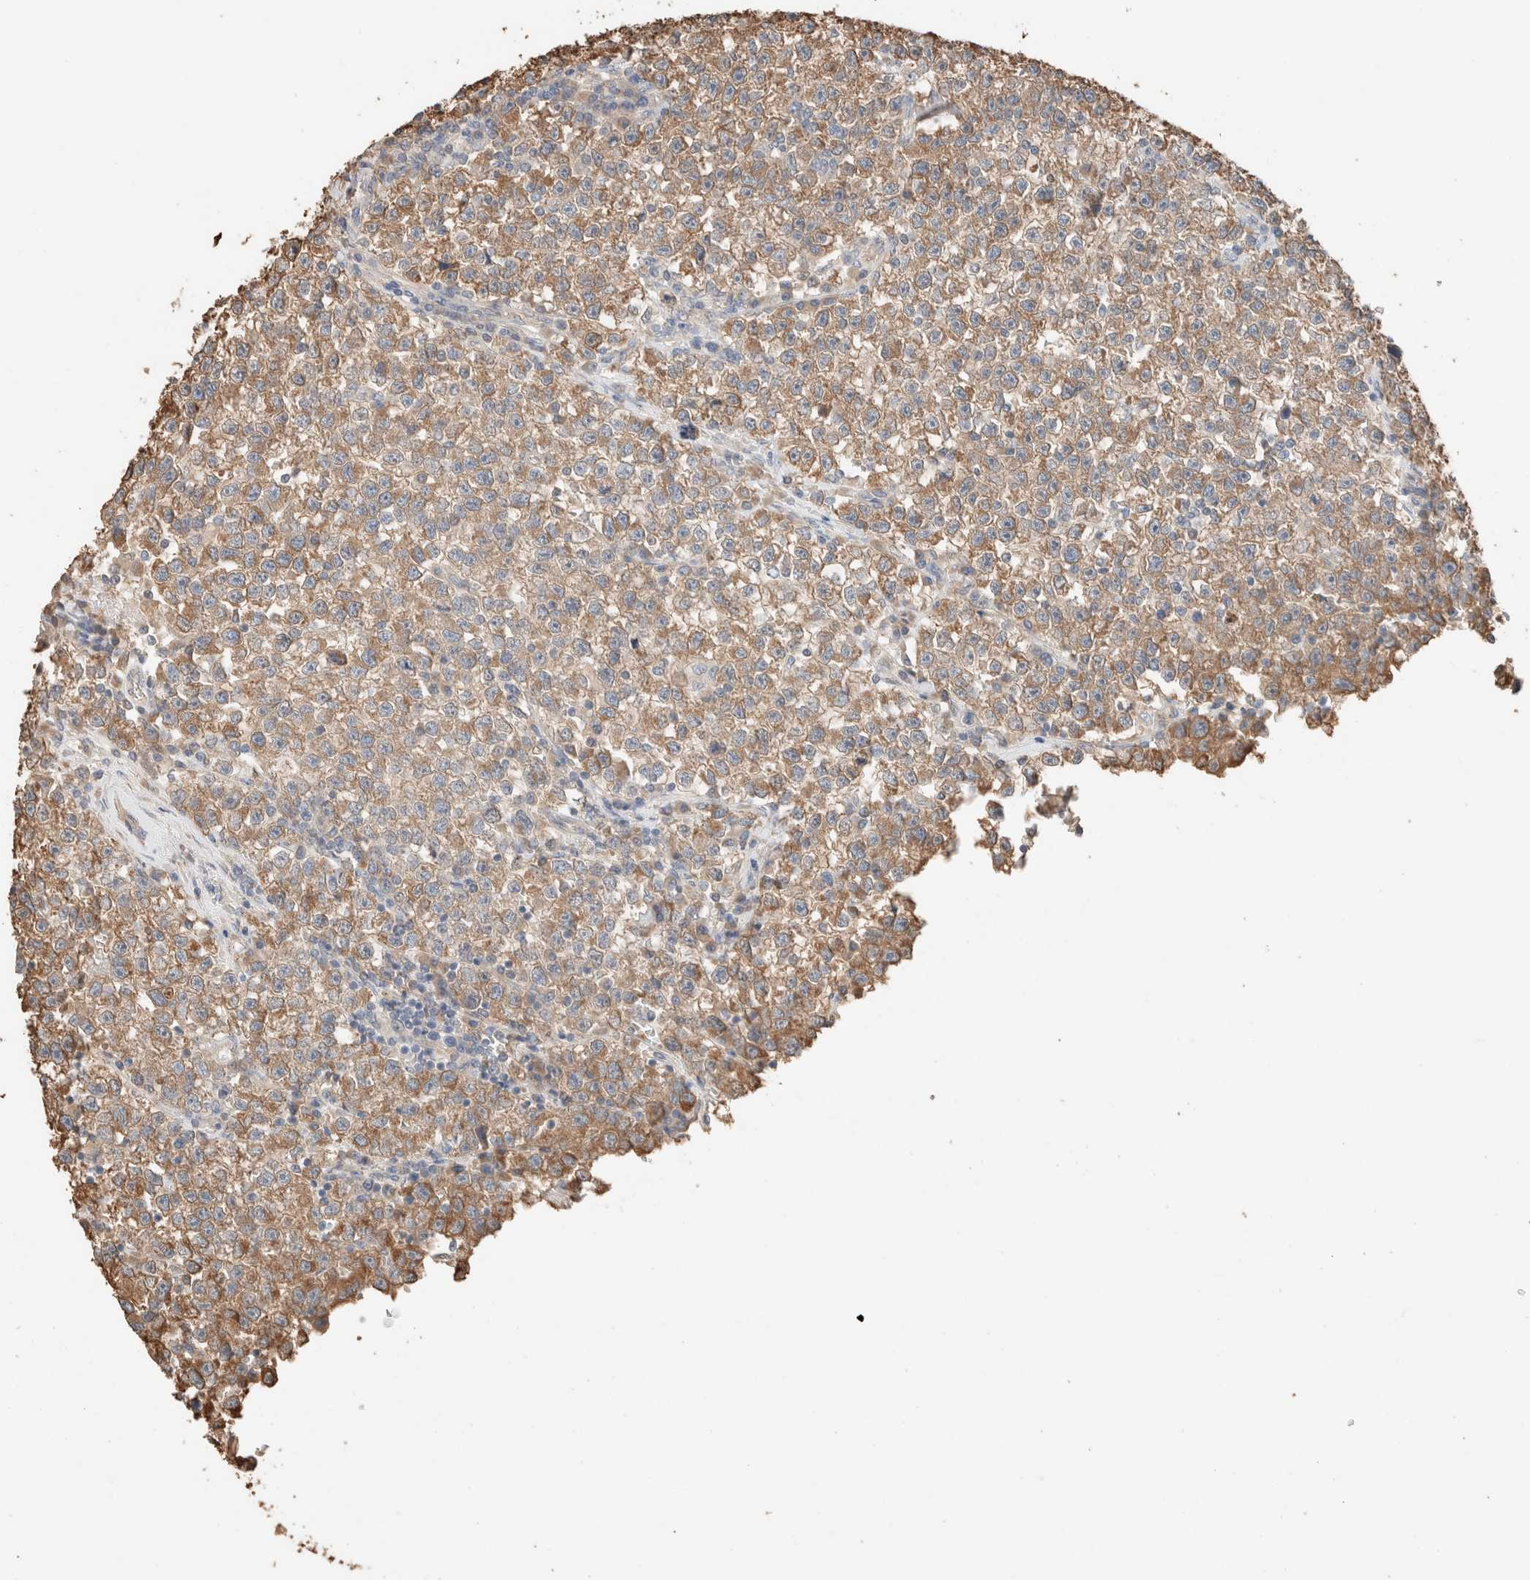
{"staining": {"intensity": "moderate", "quantity": ">75%", "location": "cytoplasmic/membranous"}, "tissue": "testis cancer", "cell_type": "Tumor cells", "image_type": "cancer", "snomed": [{"axis": "morphology", "description": "Seminoma, NOS"}, {"axis": "topography", "description": "Testis"}], "caption": "IHC of human testis cancer (seminoma) displays medium levels of moderate cytoplasmic/membranous expression in approximately >75% of tumor cells.", "gene": "TUBD1", "patient": {"sex": "male", "age": 22}}